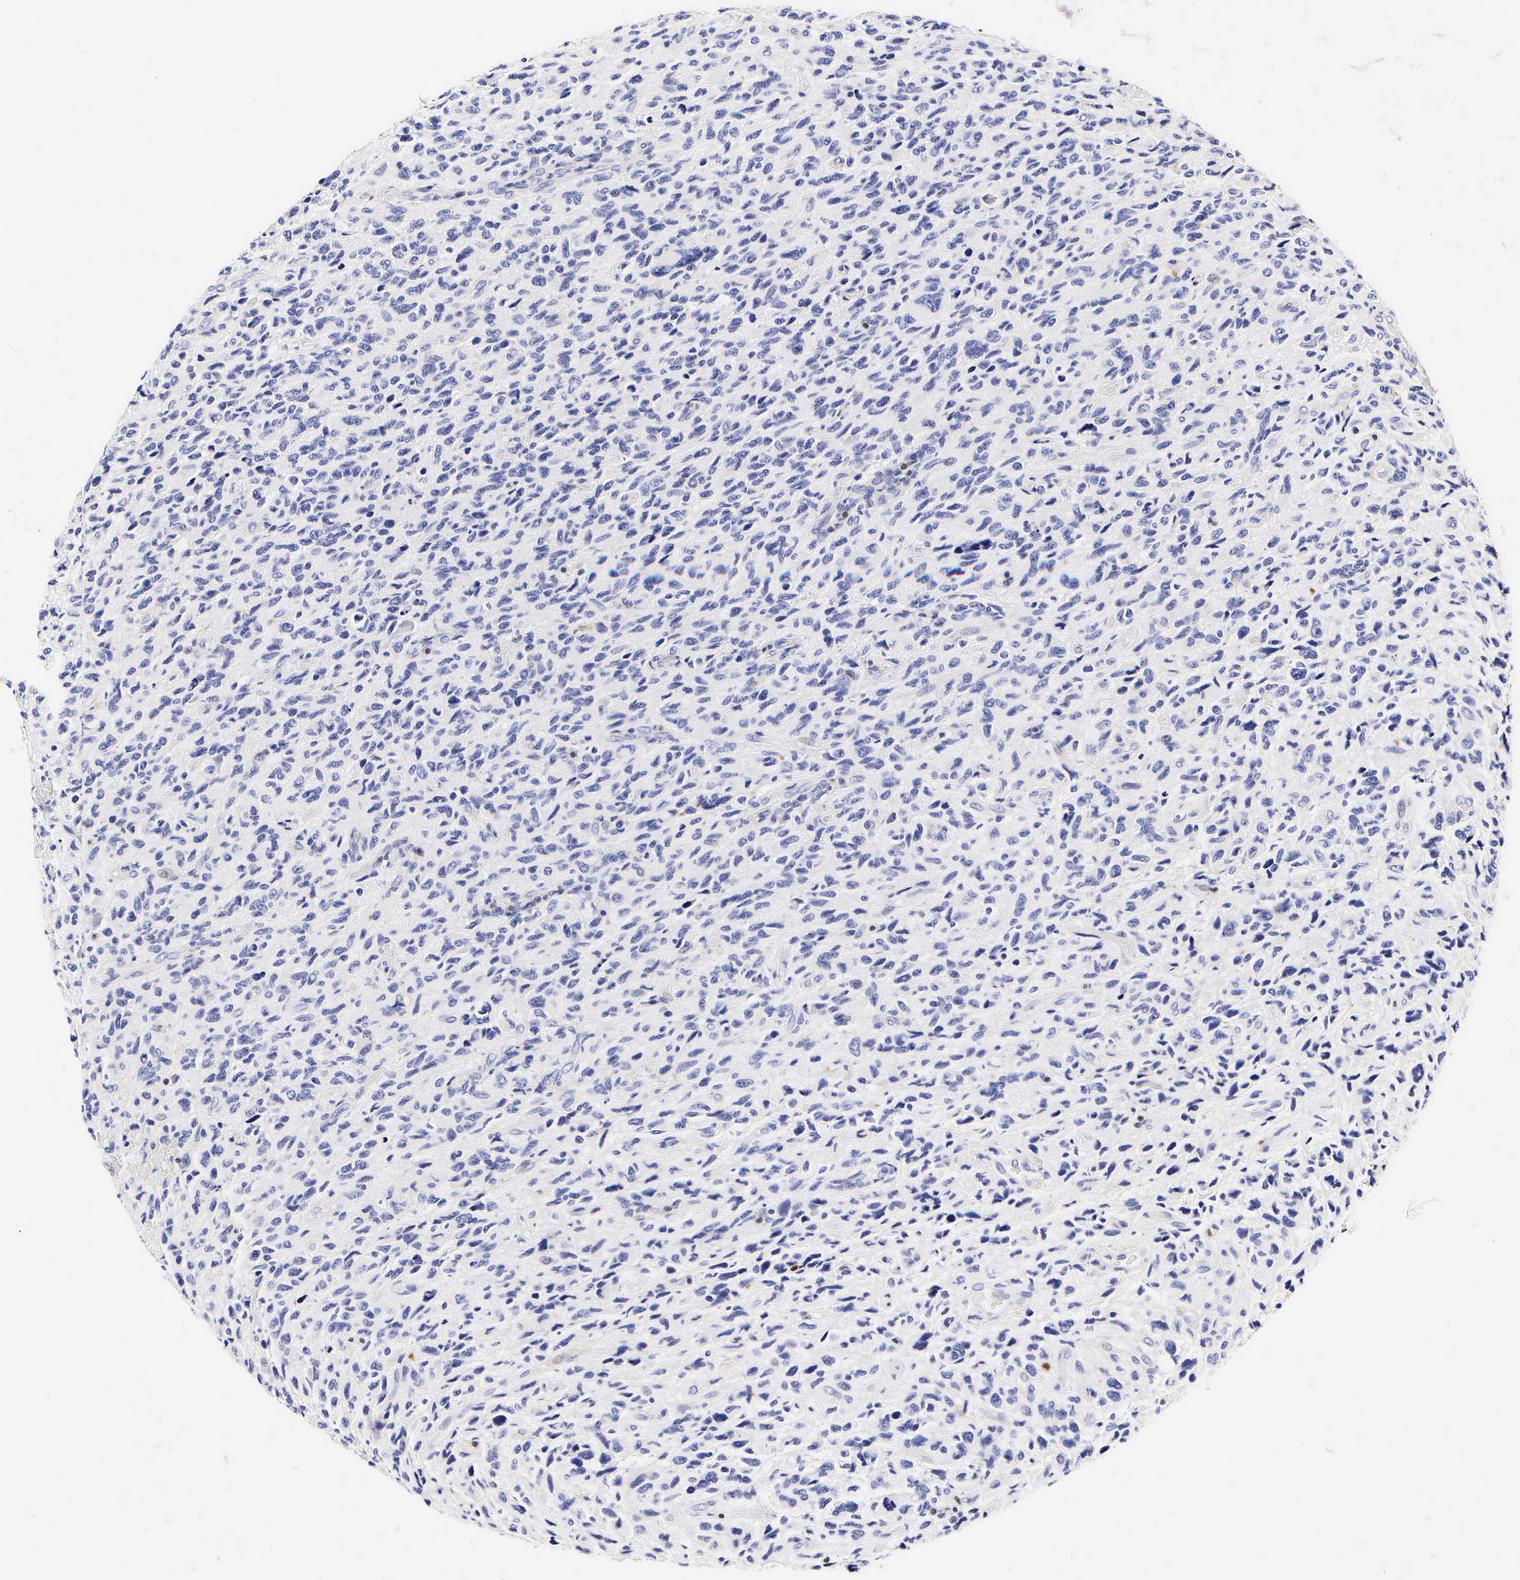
{"staining": {"intensity": "negative", "quantity": "none", "location": "none"}, "tissue": "glioma", "cell_type": "Tumor cells", "image_type": "cancer", "snomed": [{"axis": "morphology", "description": "Glioma, malignant, High grade"}, {"axis": "topography", "description": "Brain"}], "caption": "Glioma was stained to show a protein in brown. There is no significant expression in tumor cells.", "gene": "CD3E", "patient": {"sex": "female", "age": 60}}